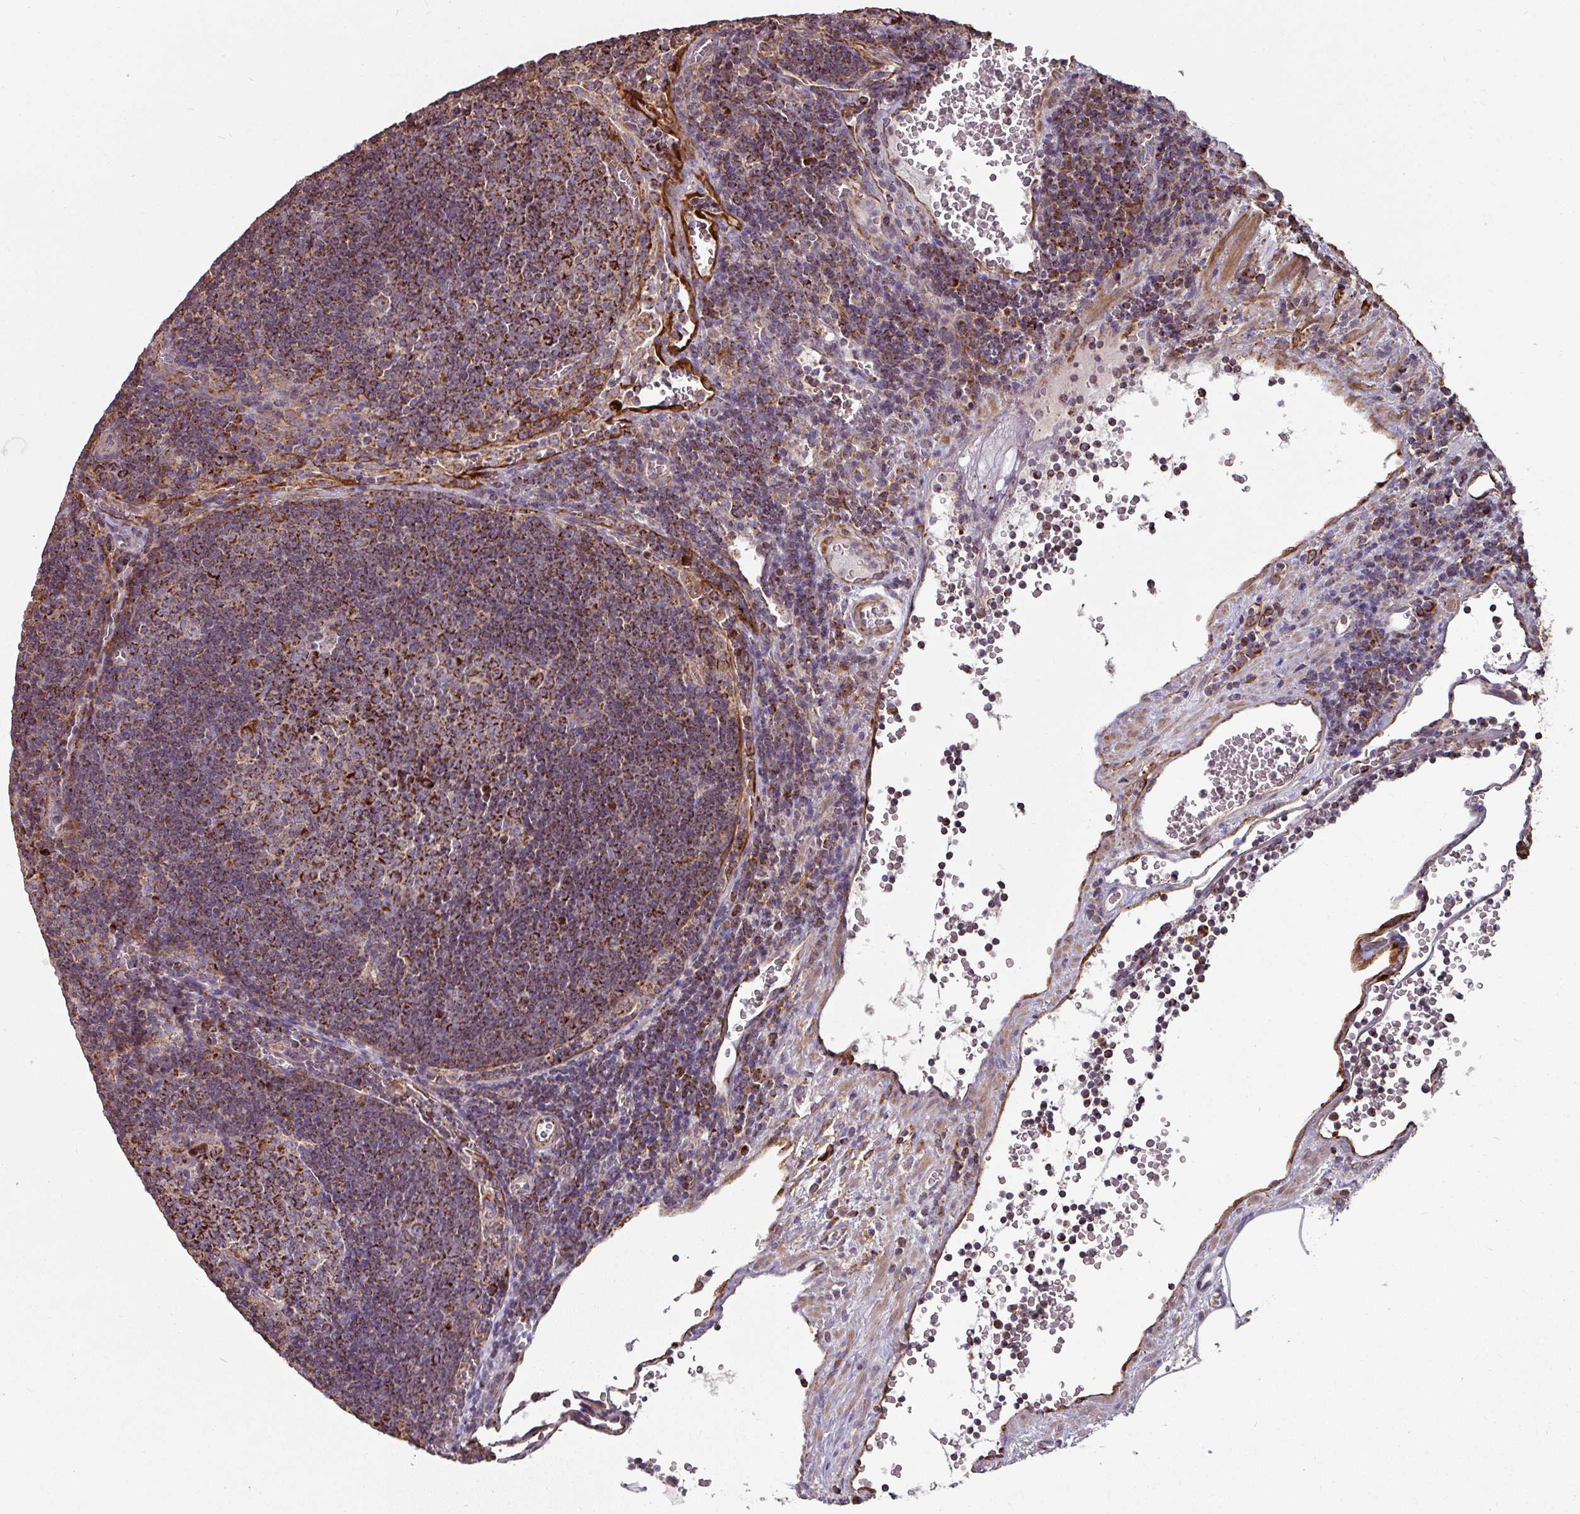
{"staining": {"intensity": "strong", "quantity": "25%-75%", "location": "cytoplasmic/membranous"}, "tissue": "lymph node", "cell_type": "Germinal center cells", "image_type": "normal", "snomed": [{"axis": "morphology", "description": "Normal tissue, NOS"}, {"axis": "topography", "description": "Lymph node"}], "caption": "Normal lymph node displays strong cytoplasmic/membranous expression in about 25%-75% of germinal center cells.", "gene": "OR2D3", "patient": {"sex": "male", "age": 50}}